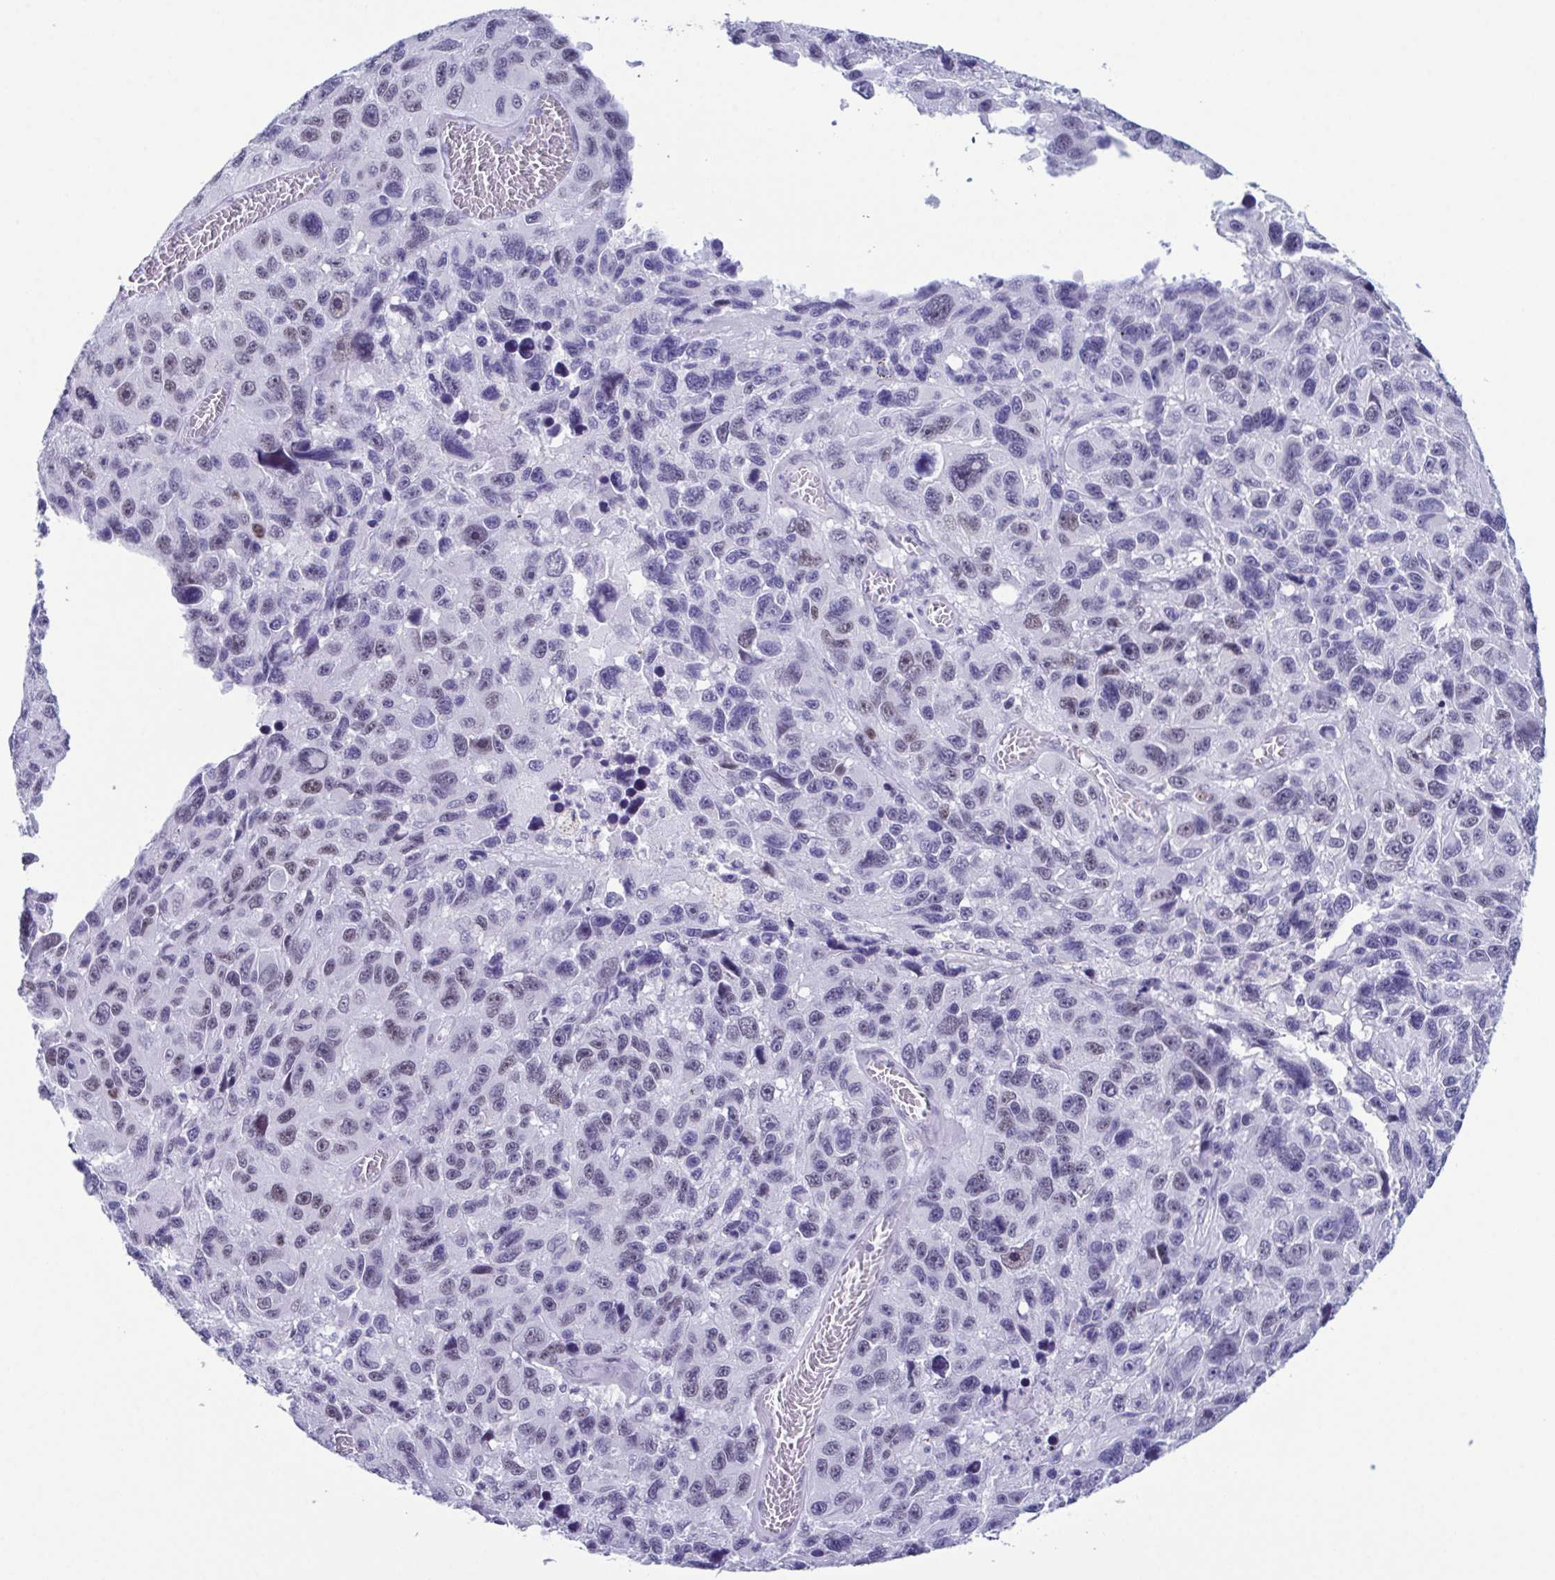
{"staining": {"intensity": "weak", "quantity": "25%-75%", "location": "nuclear"}, "tissue": "melanoma", "cell_type": "Tumor cells", "image_type": "cancer", "snomed": [{"axis": "morphology", "description": "Malignant melanoma, NOS"}, {"axis": "topography", "description": "Skin"}], "caption": "This is a histology image of IHC staining of malignant melanoma, which shows weak expression in the nuclear of tumor cells.", "gene": "SUGP2", "patient": {"sex": "male", "age": 53}}